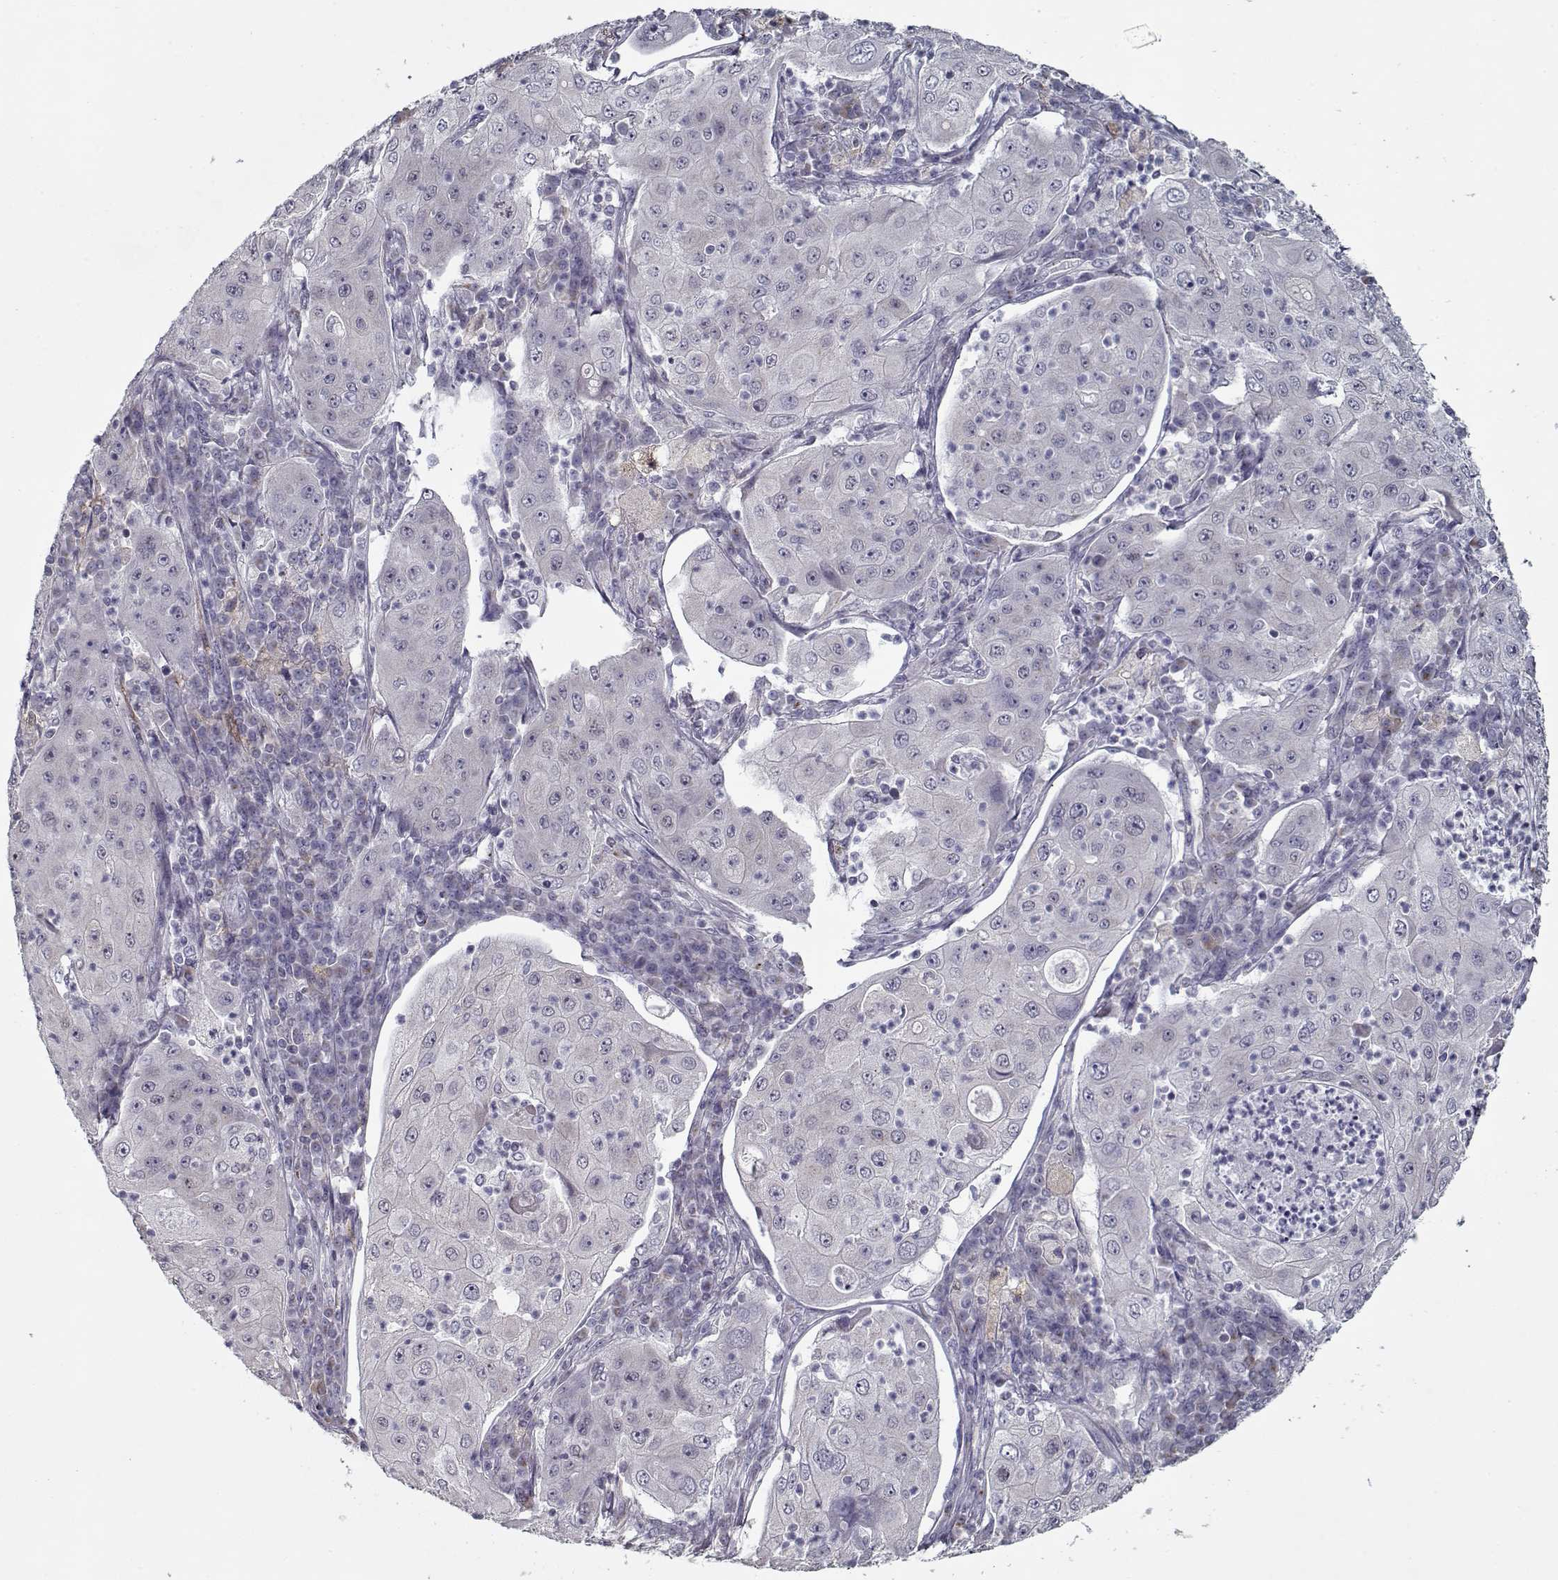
{"staining": {"intensity": "negative", "quantity": "none", "location": "none"}, "tissue": "lung cancer", "cell_type": "Tumor cells", "image_type": "cancer", "snomed": [{"axis": "morphology", "description": "Squamous cell carcinoma, NOS"}, {"axis": "topography", "description": "Lung"}], "caption": "High magnification brightfield microscopy of lung cancer (squamous cell carcinoma) stained with DAB (3,3'-diaminobenzidine) (brown) and counterstained with hematoxylin (blue): tumor cells show no significant positivity.", "gene": "SEC16B", "patient": {"sex": "female", "age": 59}}